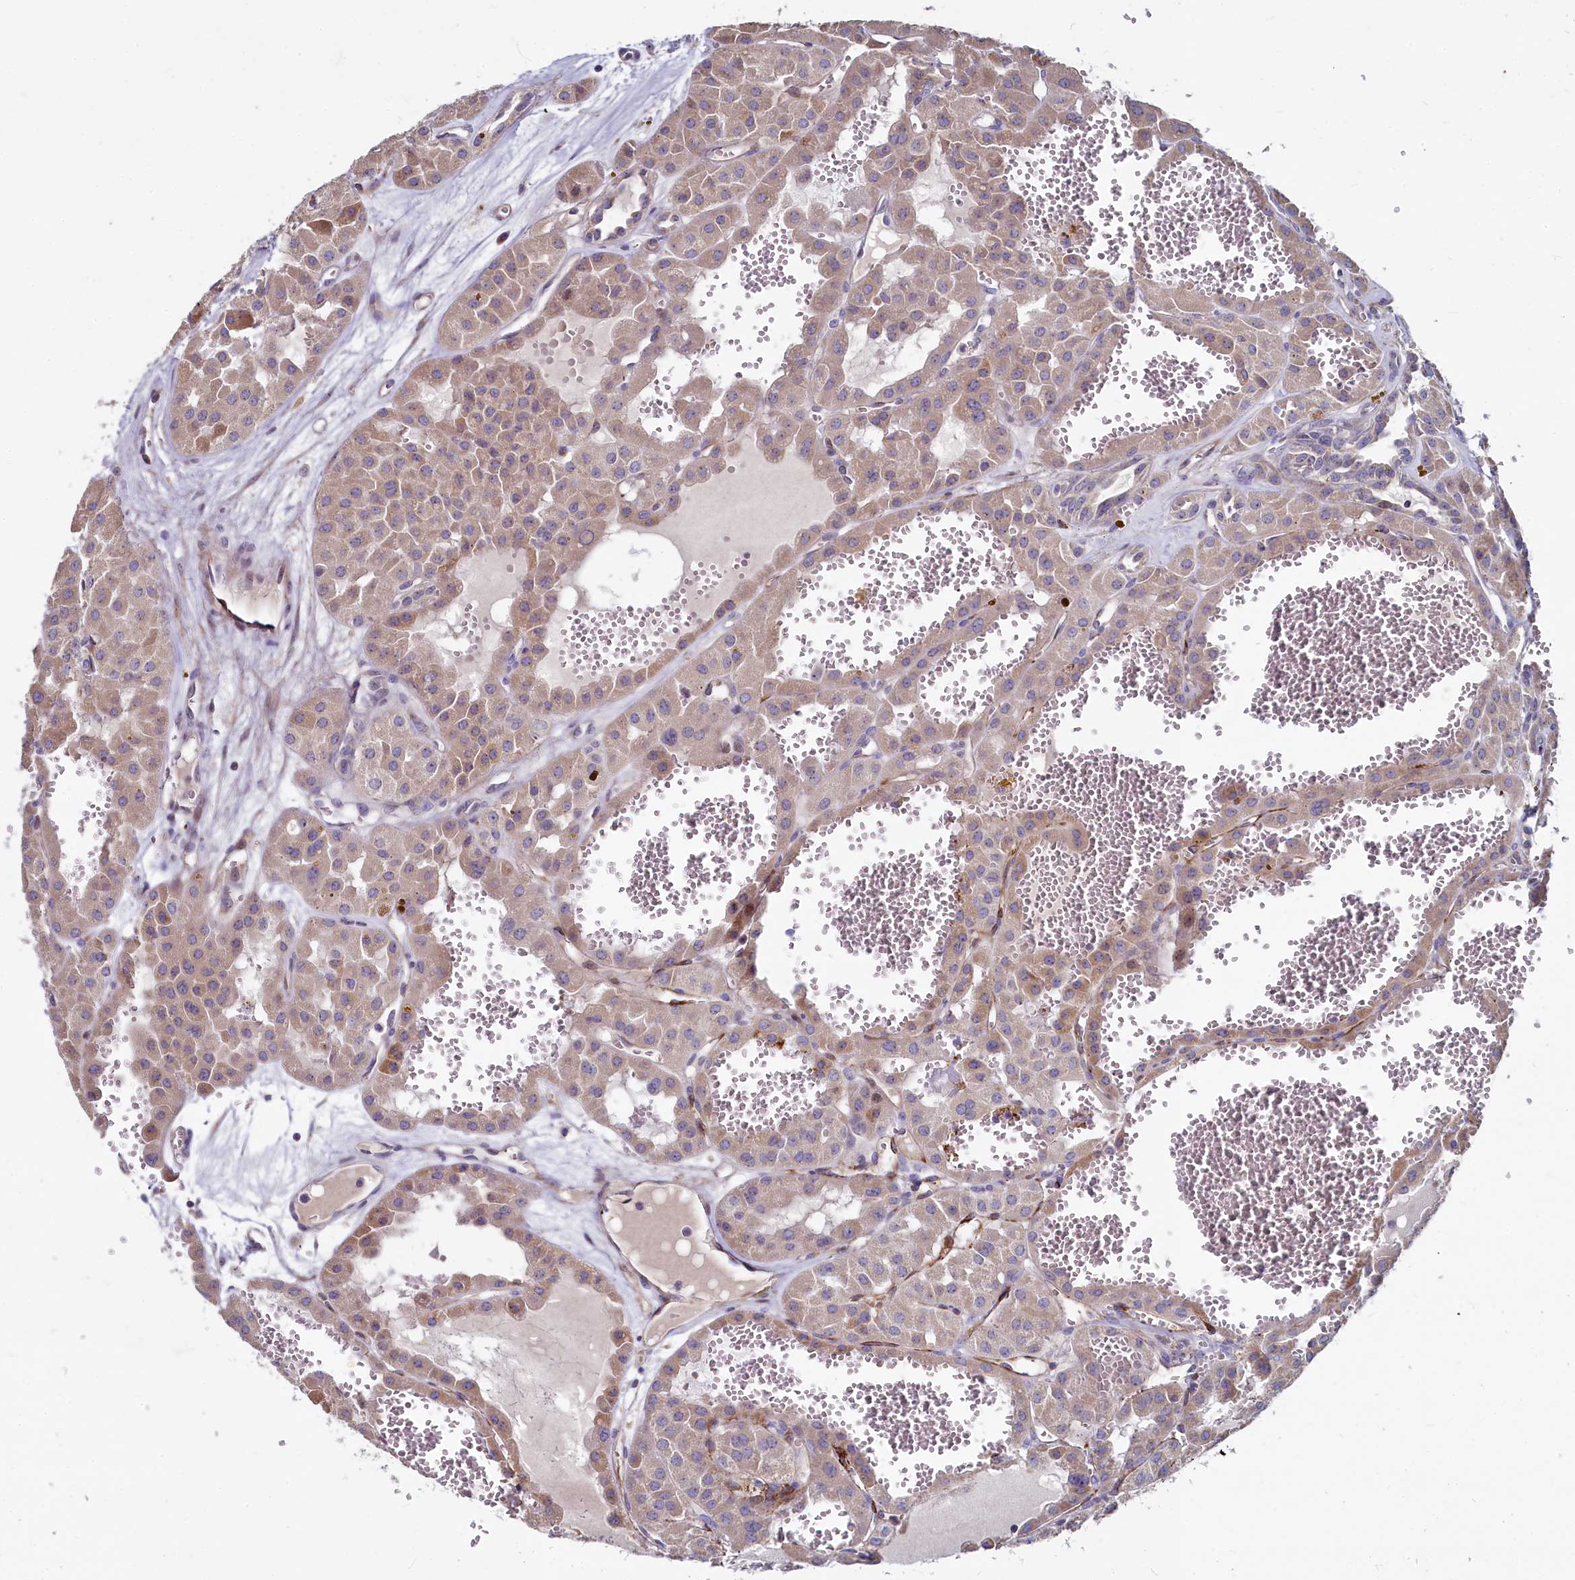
{"staining": {"intensity": "weak", "quantity": ">75%", "location": "cytoplasmic/membranous"}, "tissue": "renal cancer", "cell_type": "Tumor cells", "image_type": "cancer", "snomed": [{"axis": "morphology", "description": "Carcinoma, NOS"}, {"axis": "topography", "description": "Kidney"}], "caption": "Brown immunohistochemical staining in carcinoma (renal) displays weak cytoplasmic/membranous positivity in approximately >75% of tumor cells. Nuclei are stained in blue.", "gene": "ASXL3", "patient": {"sex": "female", "age": 75}}